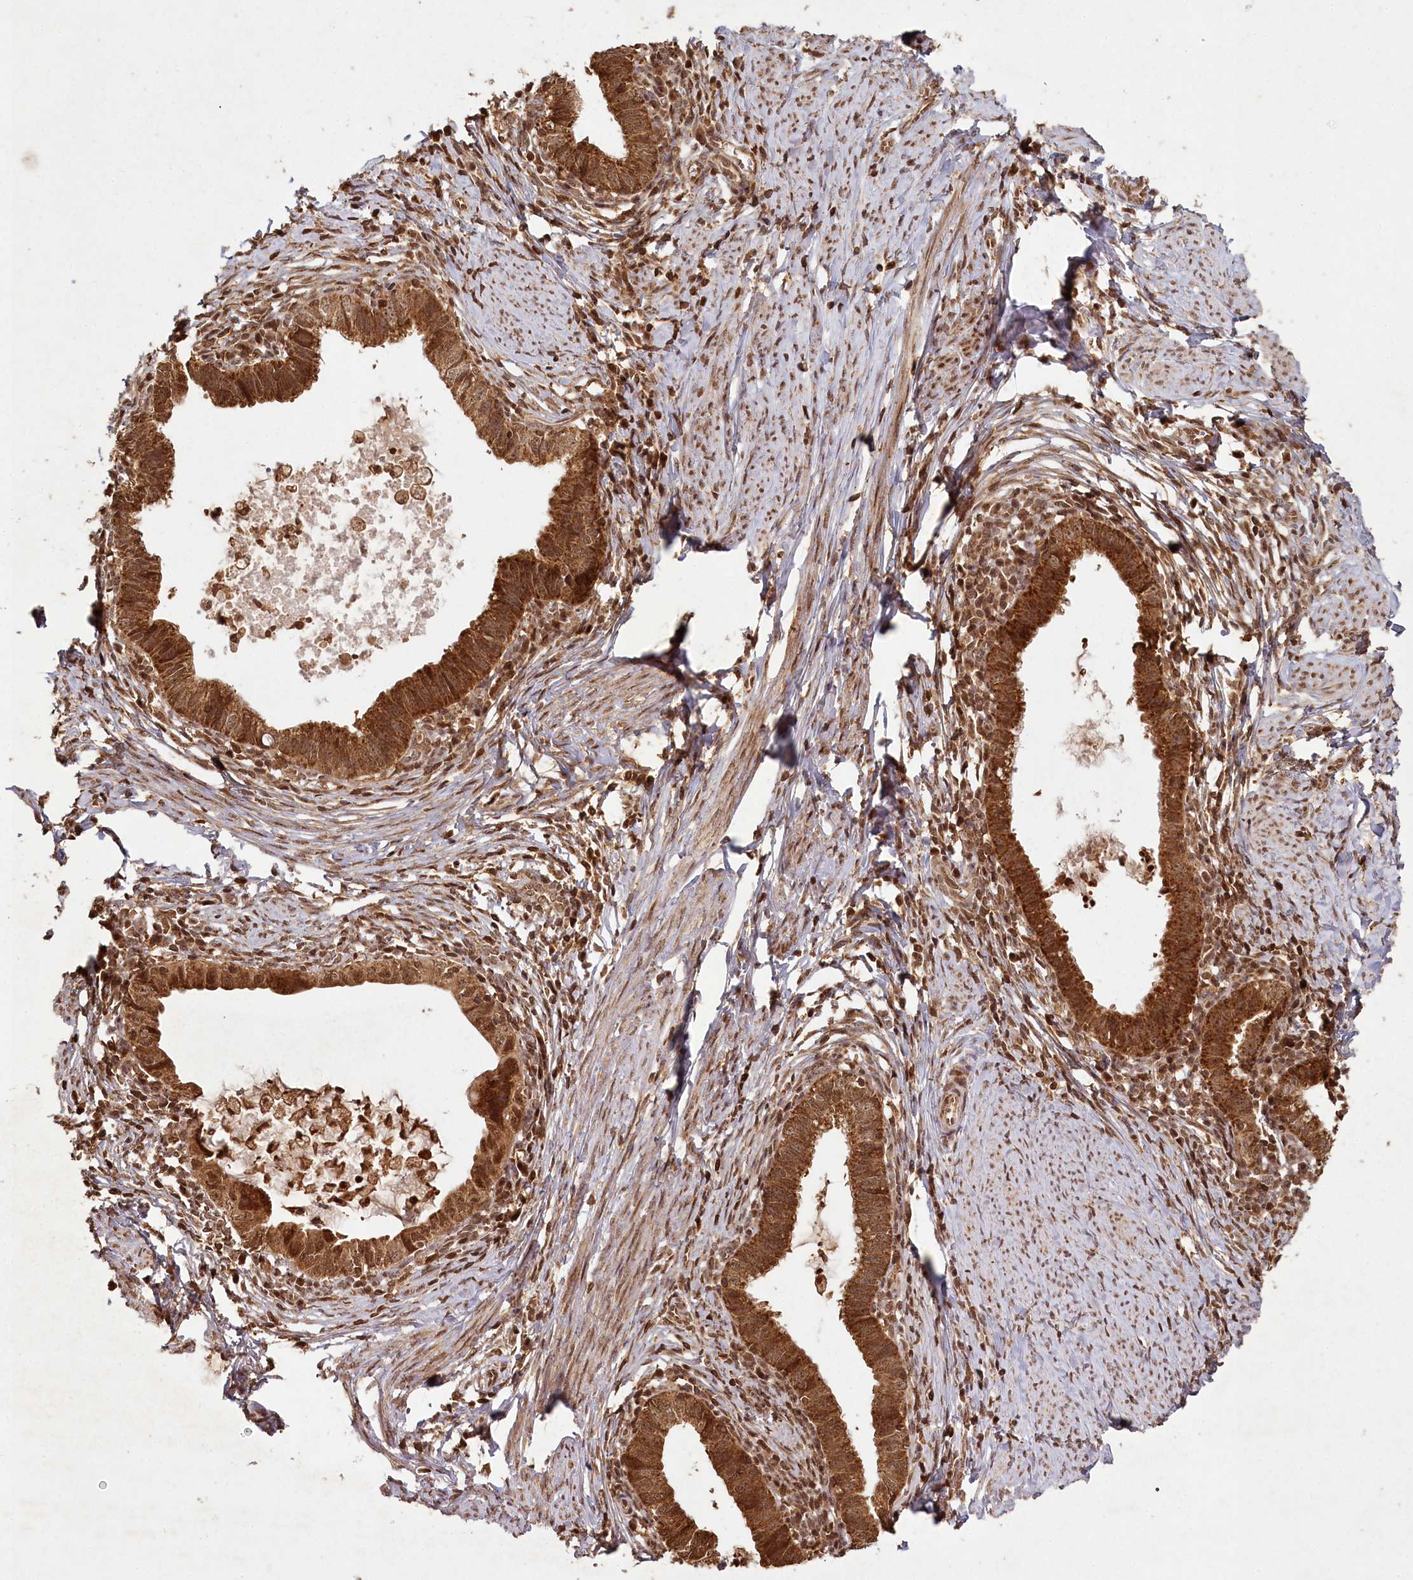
{"staining": {"intensity": "strong", "quantity": ">75%", "location": "cytoplasmic/membranous"}, "tissue": "cervical cancer", "cell_type": "Tumor cells", "image_type": "cancer", "snomed": [{"axis": "morphology", "description": "Adenocarcinoma, NOS"}, {"axis": "topography", "description": "Cervix"}], "caption": "Brown immunohistochemical staining in human cervical cancer demonstrates strong cytoplasmic/membranous expression in about >75% of tumor cells.", "gene": "MICU1", "patient": {"sex": "female", "age": 36}}